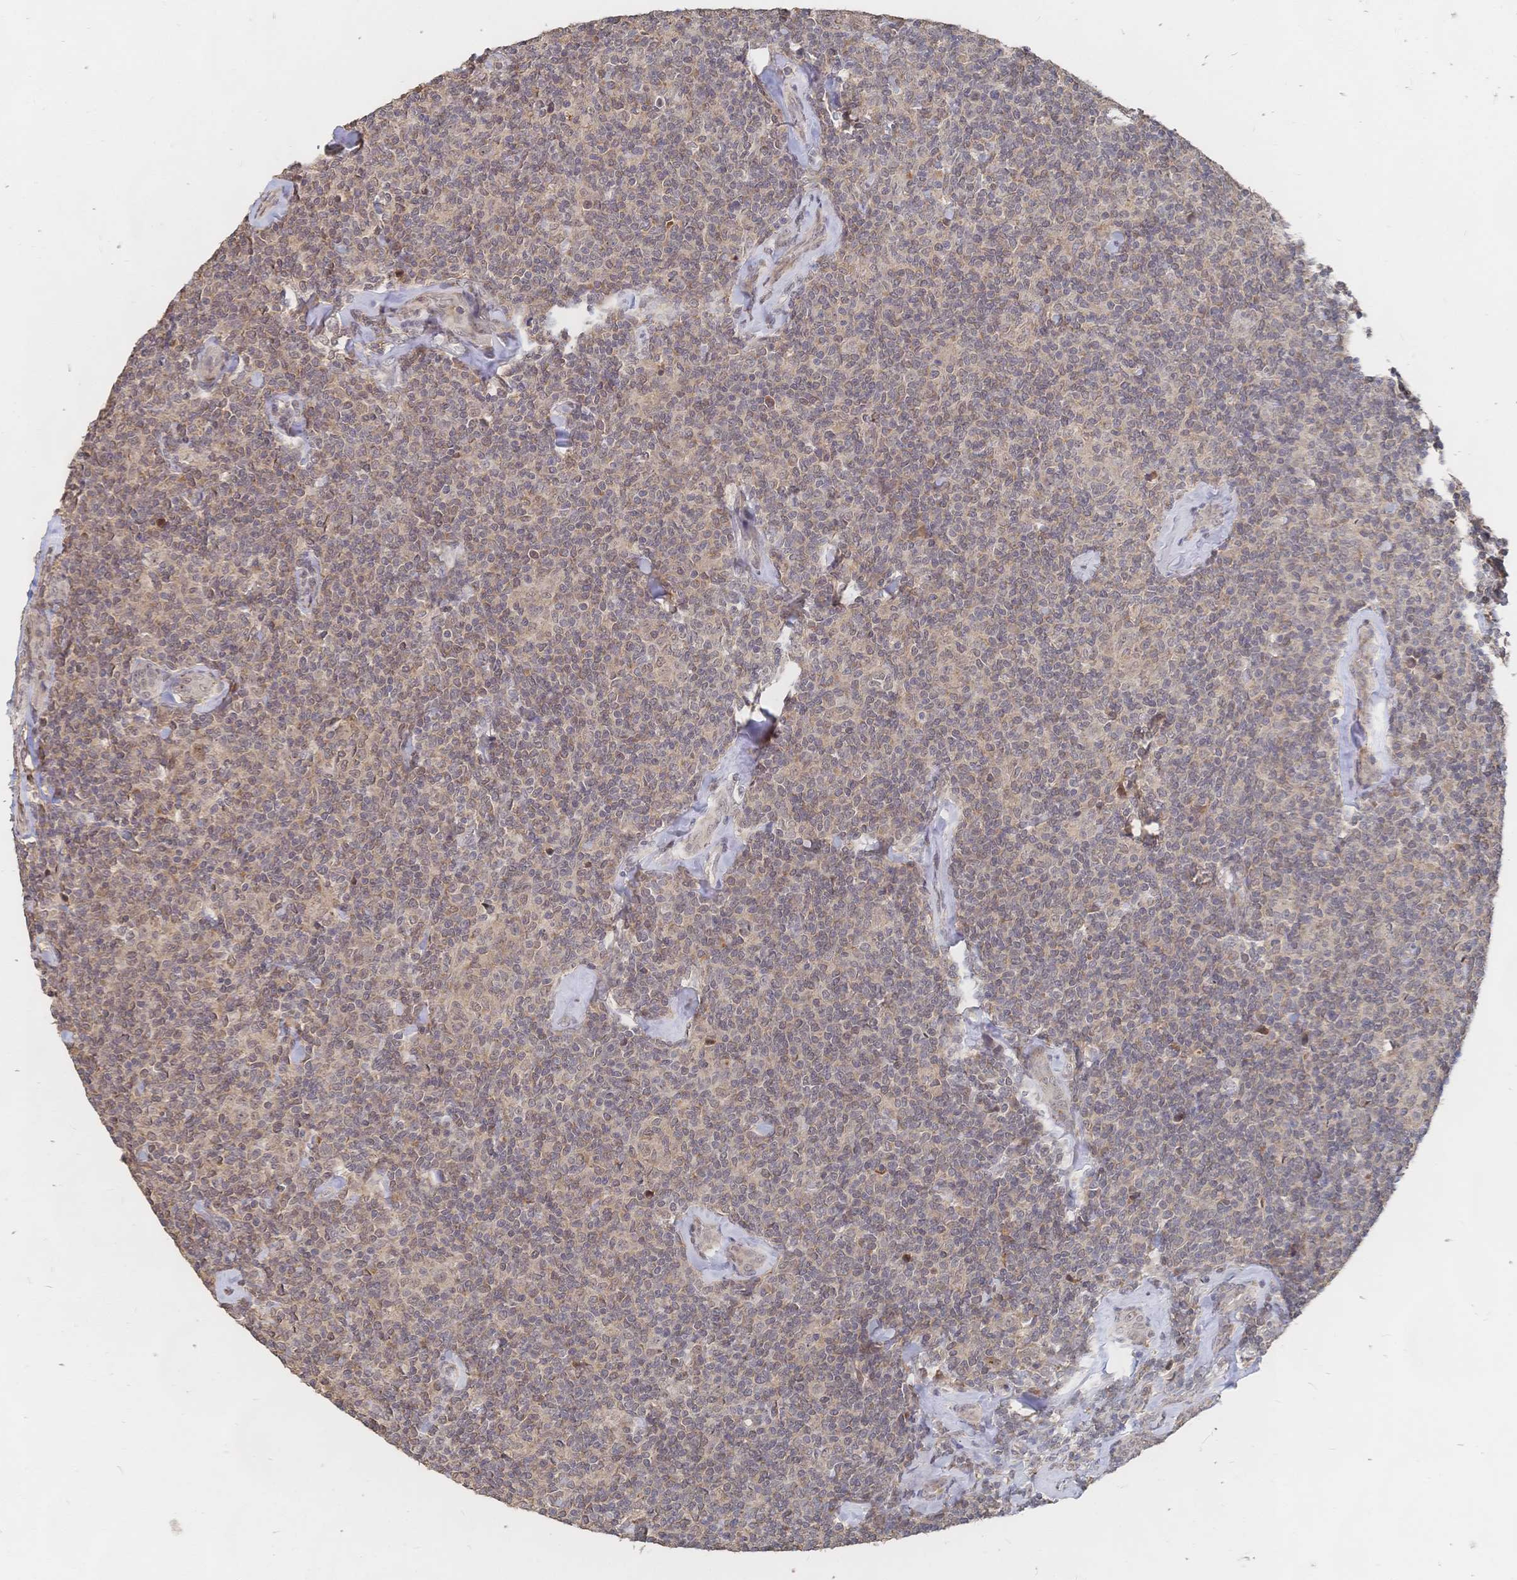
{"staining": {"intensity": "weak", "quantity": "<25%", "location": "cytoplasmic/membranous"}, "tissue": "lymphoma", "cell_type": "Tumor cells", "image_type": "cancer", "snomed": [{"axis": "morphology", "description": "Malignant lymphoma, non-Hodgkin's type, Low grade"}, {"axis": "topography", "description": "Lymph node"}], "caption": "Low-grade malignant lymphoma, non-Hodgkin's type stained for a protein using immunohistochemistry (IHC) demonstrates no positivity tumor cells.", "gene": "LRP5", "patient": {"sex": "female", "age": 56}}